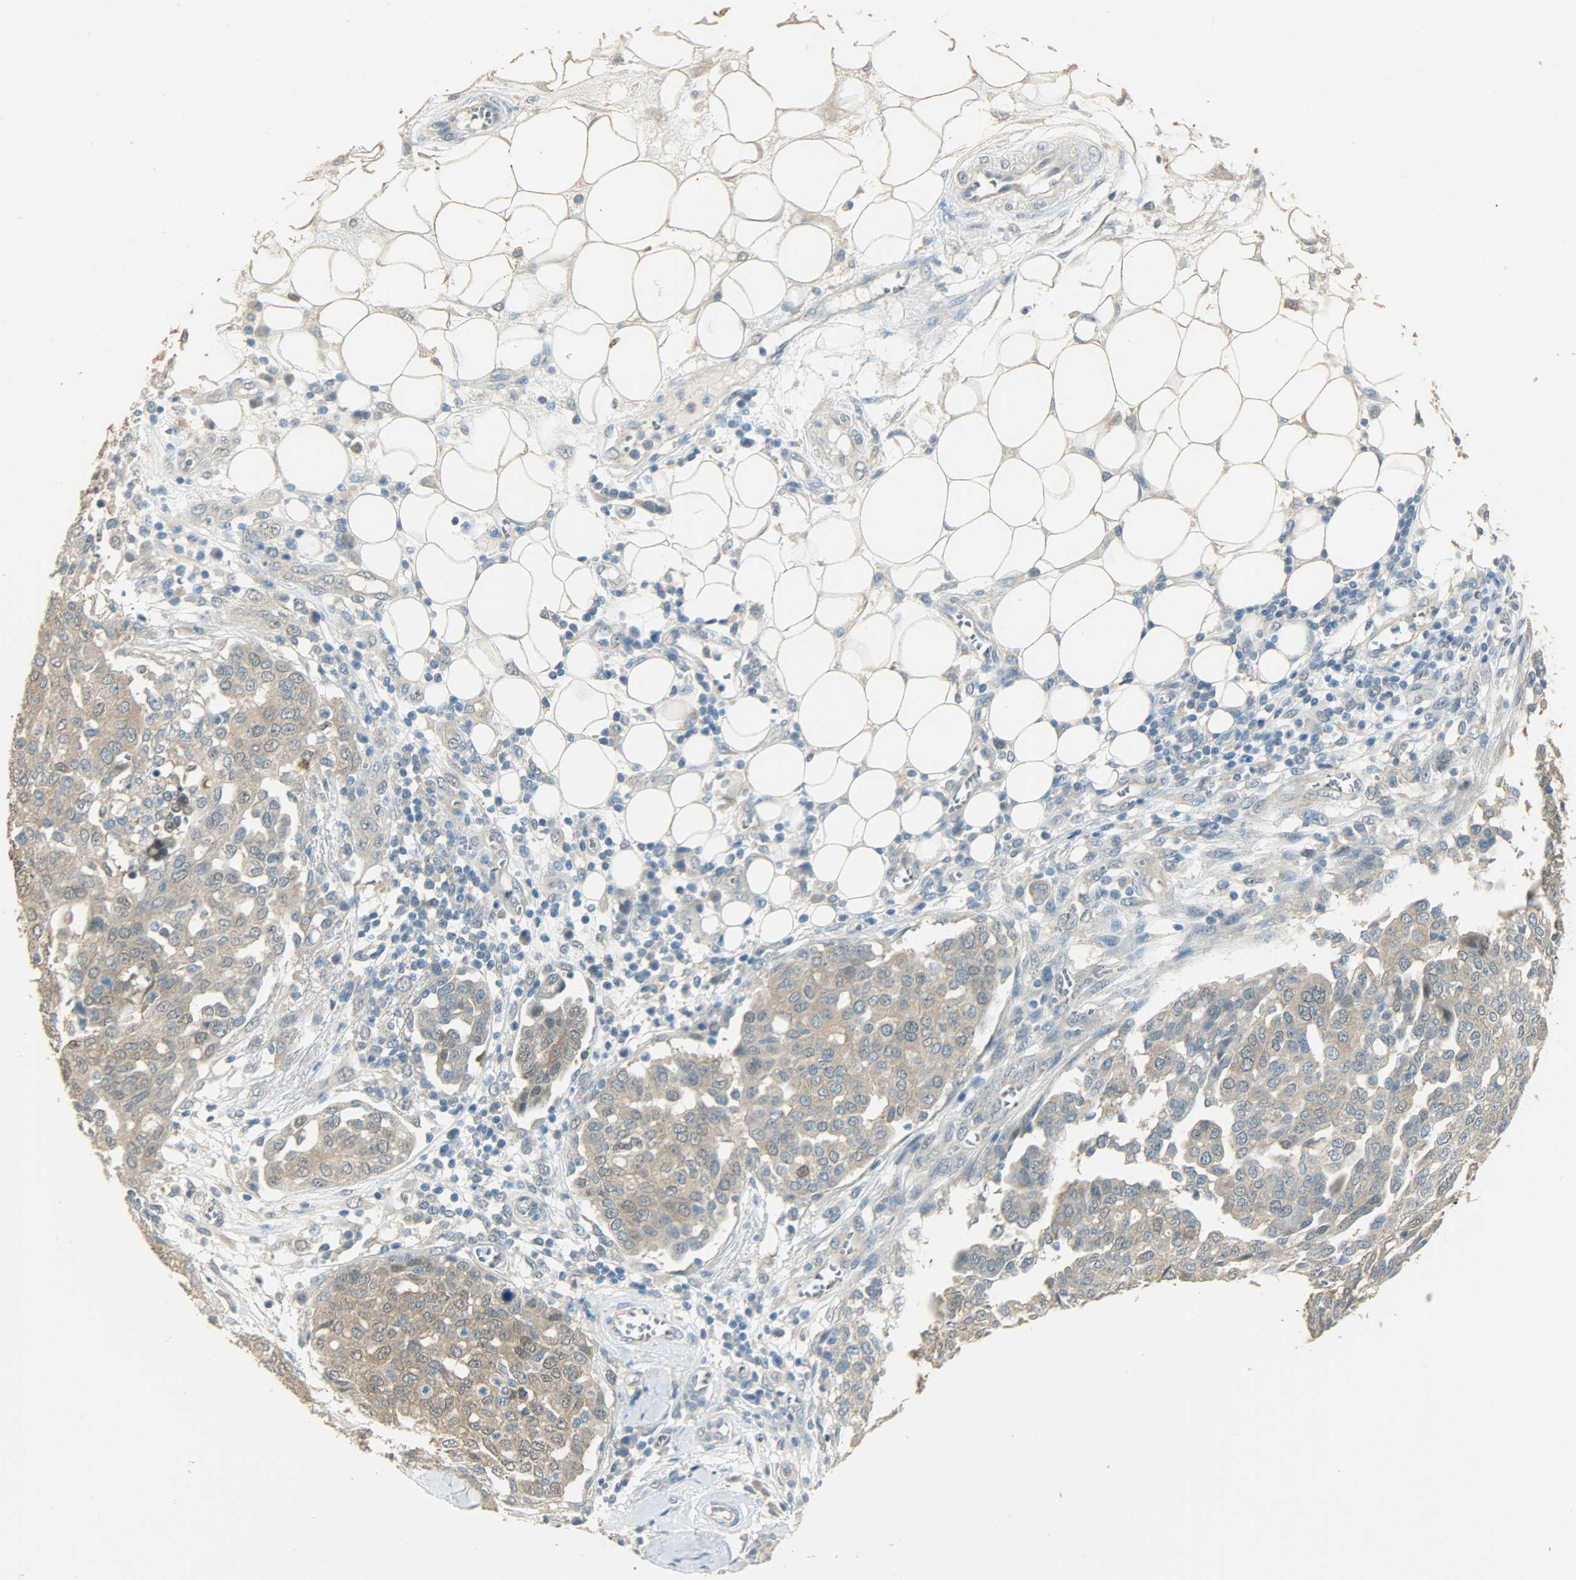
{"staining": {"intensity": "weak", "quantity": ">75%", "location": "cytoplasmic/membranous"}, "tissue": "ovarian cancer", "cell_type": "Tumor cells", "image_type": "cancer", "snomed": [{"axis": "morphology", "description": "Cystadenocarcinoma, serous, NOS"}, {"axis": "topography", "description": "Soft tissue"}, {"axis": "topography", "description": "Ovary"}], "caption": "Immunohistochemical staining of ovarian cancer reveals weak cytoplasmic/membranous protein expression in approximately >75% of tumor cells.", "gene": "PRMT5", "patient": {"sex": "female", "age": 57}}